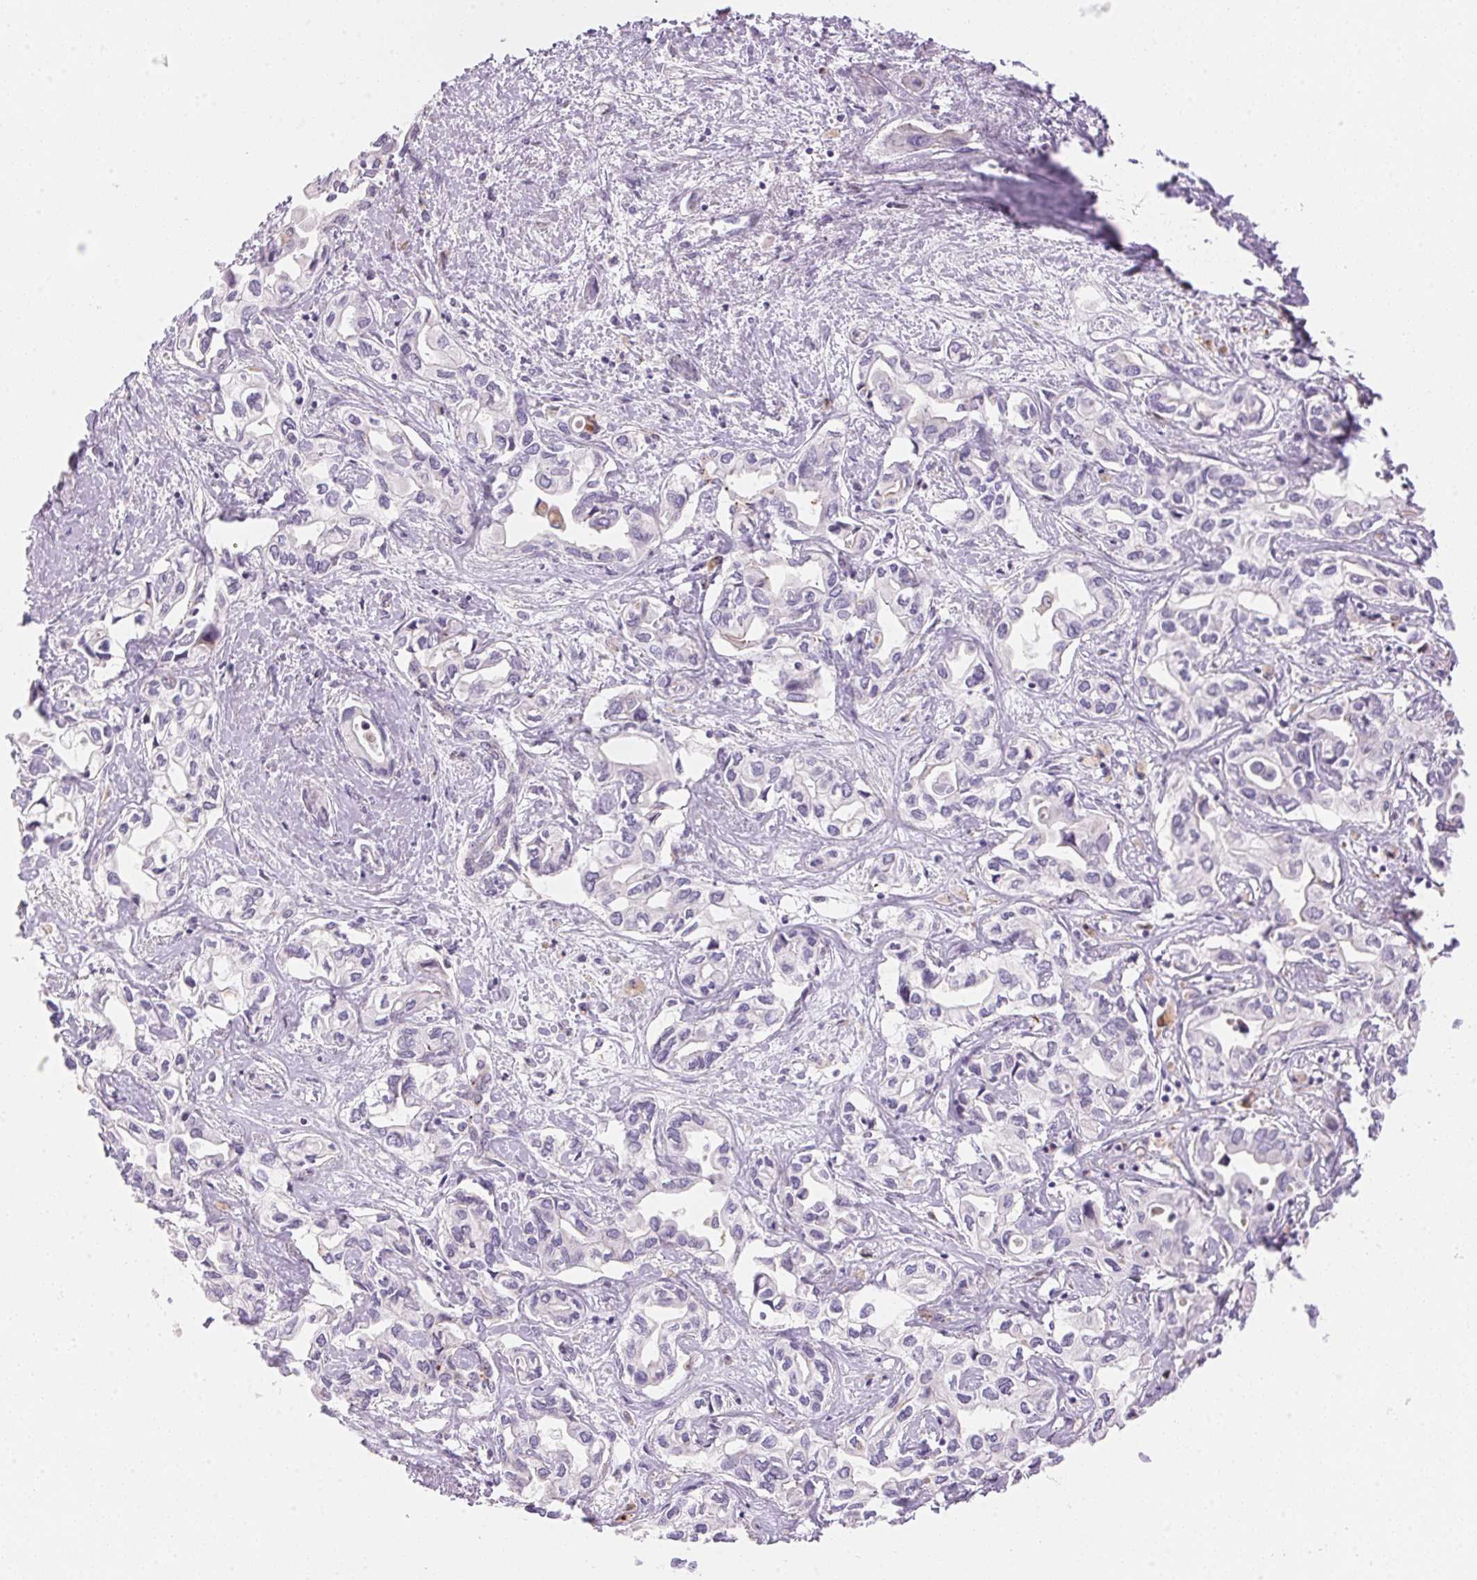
{"staining": {"intensity": "negative", "quantity": "none", "location": "none"}, "tissue": "liver cancer", "cell_type": "Tumor cells", "image_type": "cancer", "snomed": [{"axis": "morphology", "description": "Cholangiocarcinoma"}, {"axis": "topography", "description": "Liver"}], "caption": "Immunohistochemistry of human liver cholangiocarcinoma demonstrates no expression in tumor cells. Nuclei are stained in blue.", "gene": "TEKT1", "patient": {"sex": "female", "age": 64}}